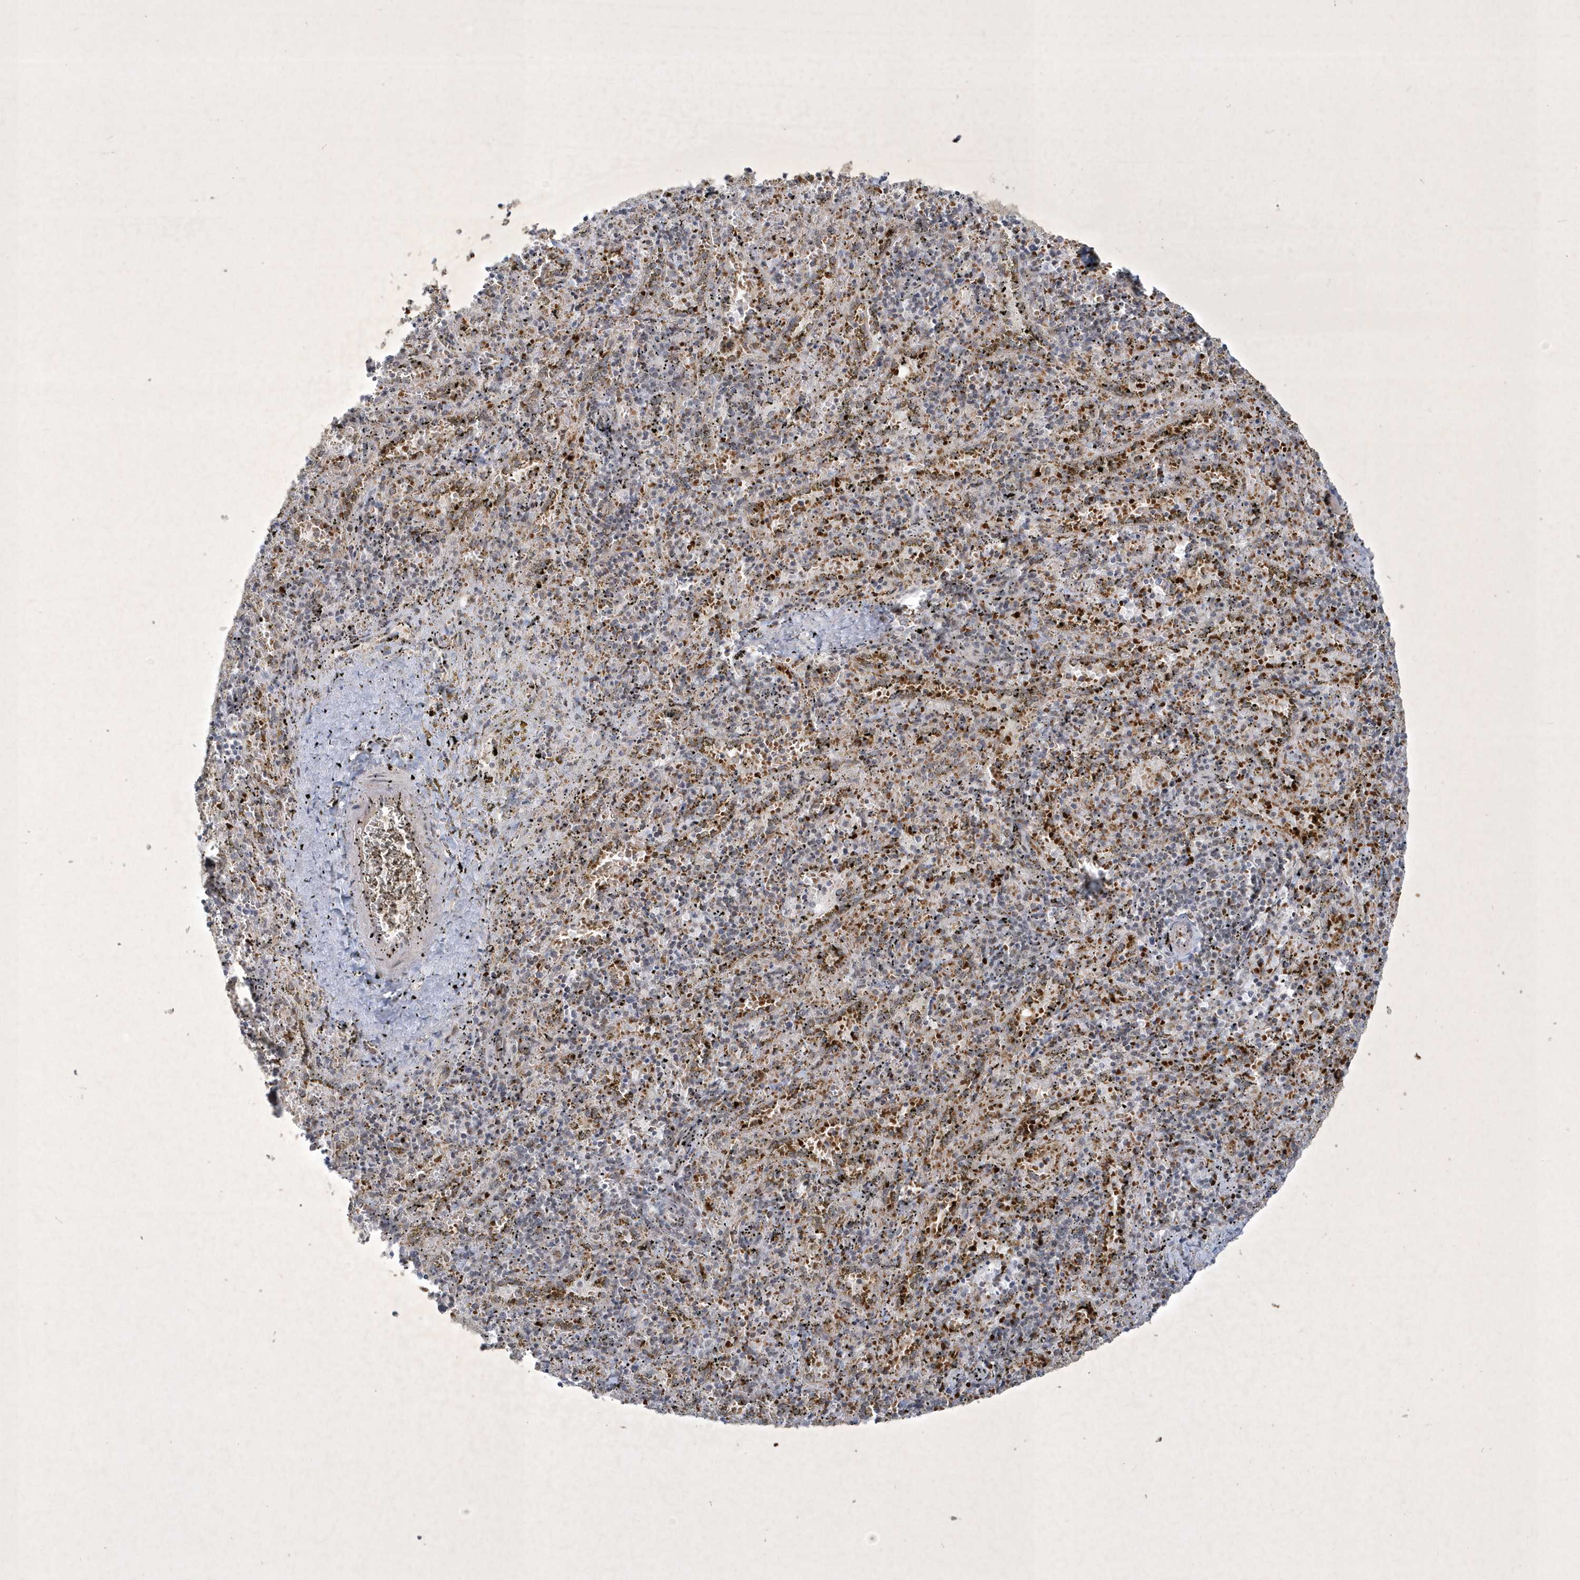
{"staining": {"intensity": "negative", "quantity": "none", "location": "none"}, "tissue": "spleen", "cell_type": "Cells in red pulp", "image_type": "normal", "snomed": [{"axis": "morphology", "description": "Normal tissue, NOS"}, {"axis": "topography", "description": "Spleen"}], "caption": "Immunohistochemistry (IHC) image of benign spleen stained for a protein (brown), which exhibits no staining in cells in red pulp. (DAB (3,3'-diaminobenzidine) immunohistochemistry (IHC), high magnification).", "gene": "ZBTB9", "patient": {"sex": "male", "age": 11}}